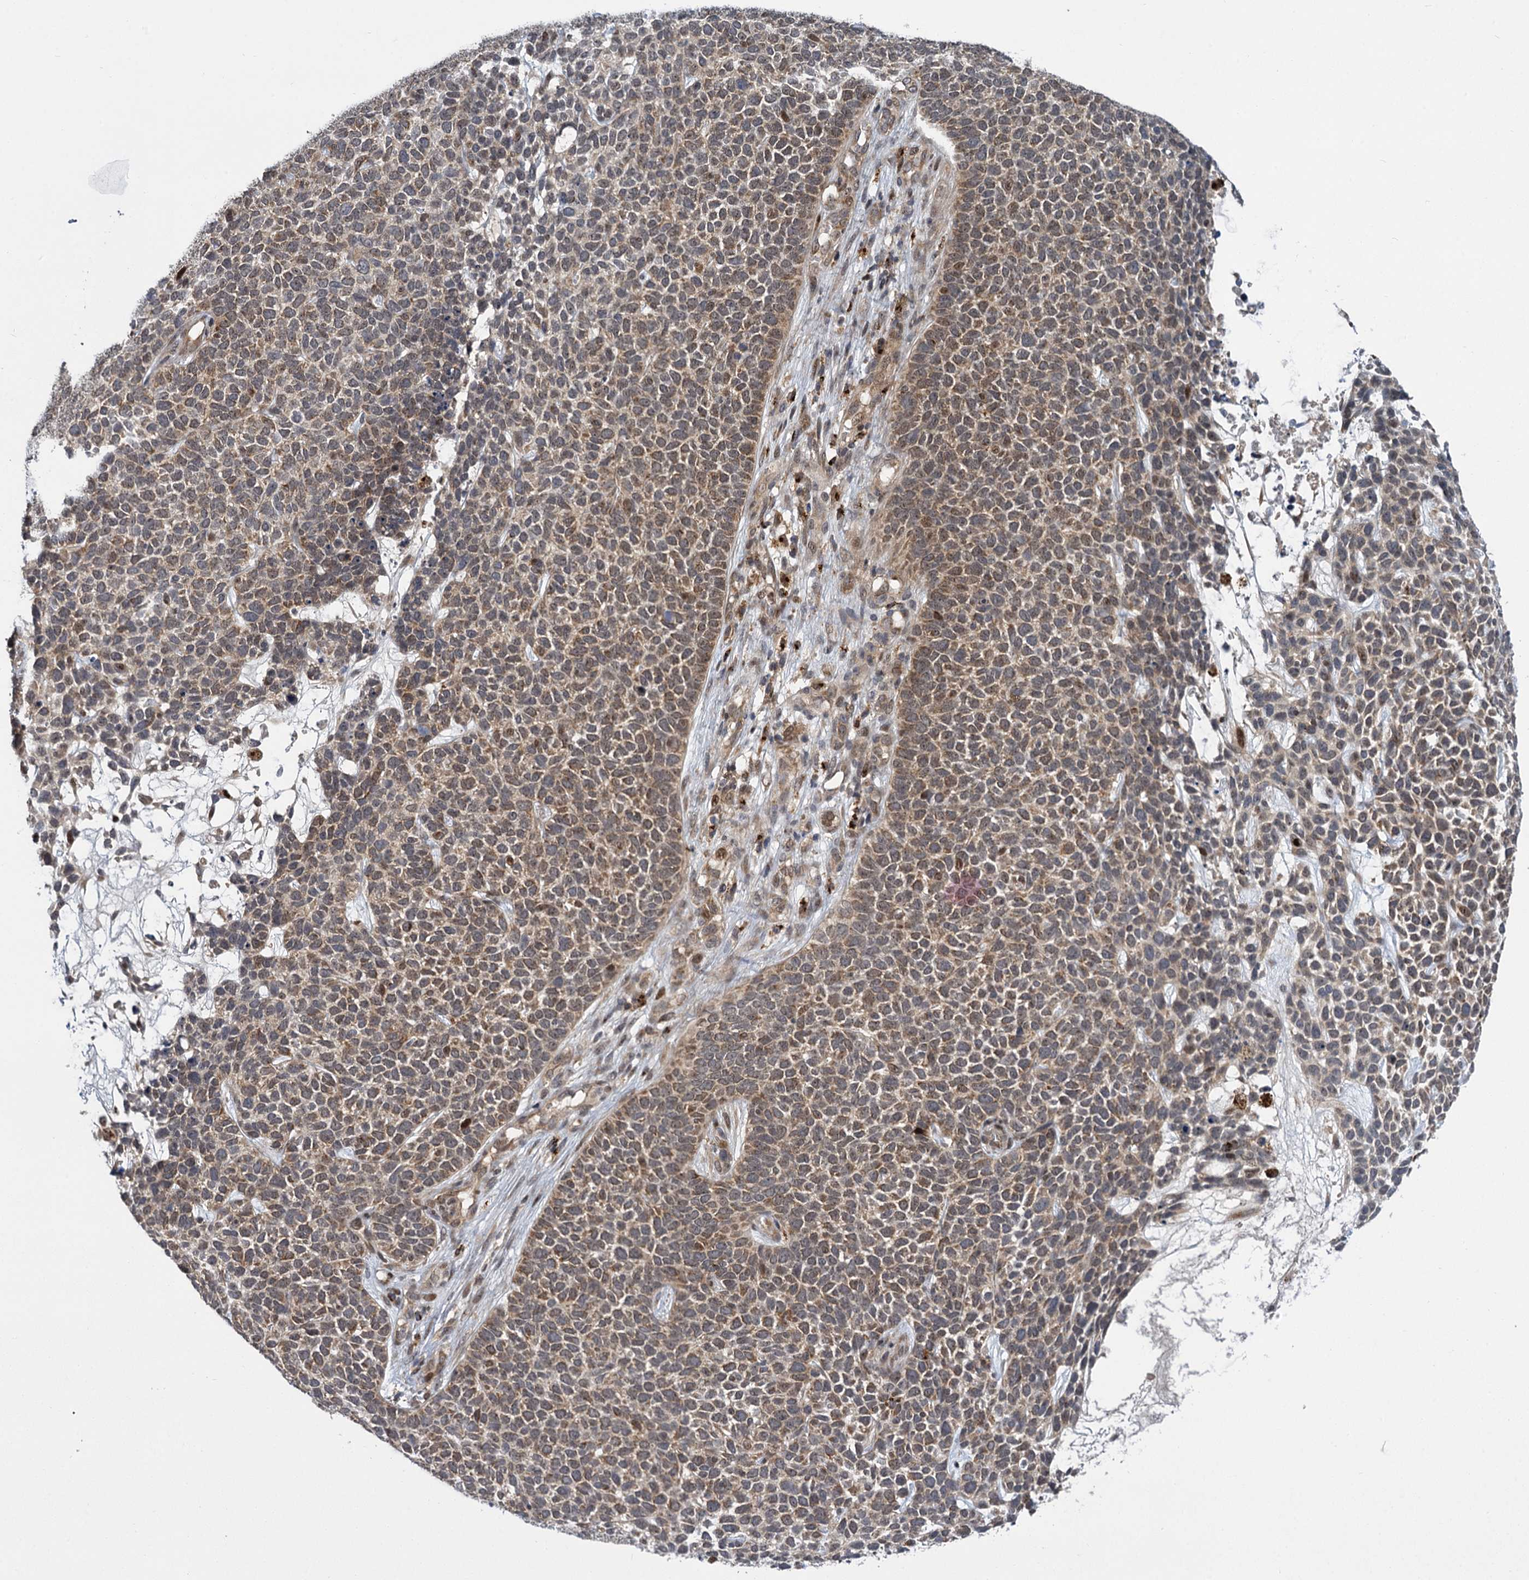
{"staining": {"intensity": "moderate", "quantity": "25%-75%", "location": "cytoplasmic/membranous"}, "tissue": "skin cancer", "cell_type": "Tumor cells", "image_type": "cancer", "snomed": [{"axis": "morphology", "description": "Basal cell carcinoma"}, {"axis": "topography", "description": "Skin"}], "caption": "Skin cancer (basal cell carcinoma) stained with a brown dye shows moderate cytoplasmic/membranous positive expression in about 25%-75% of tumor cells.", "gene": "GAL3ST4", "patient": {"sex": "female", "age": 84}}